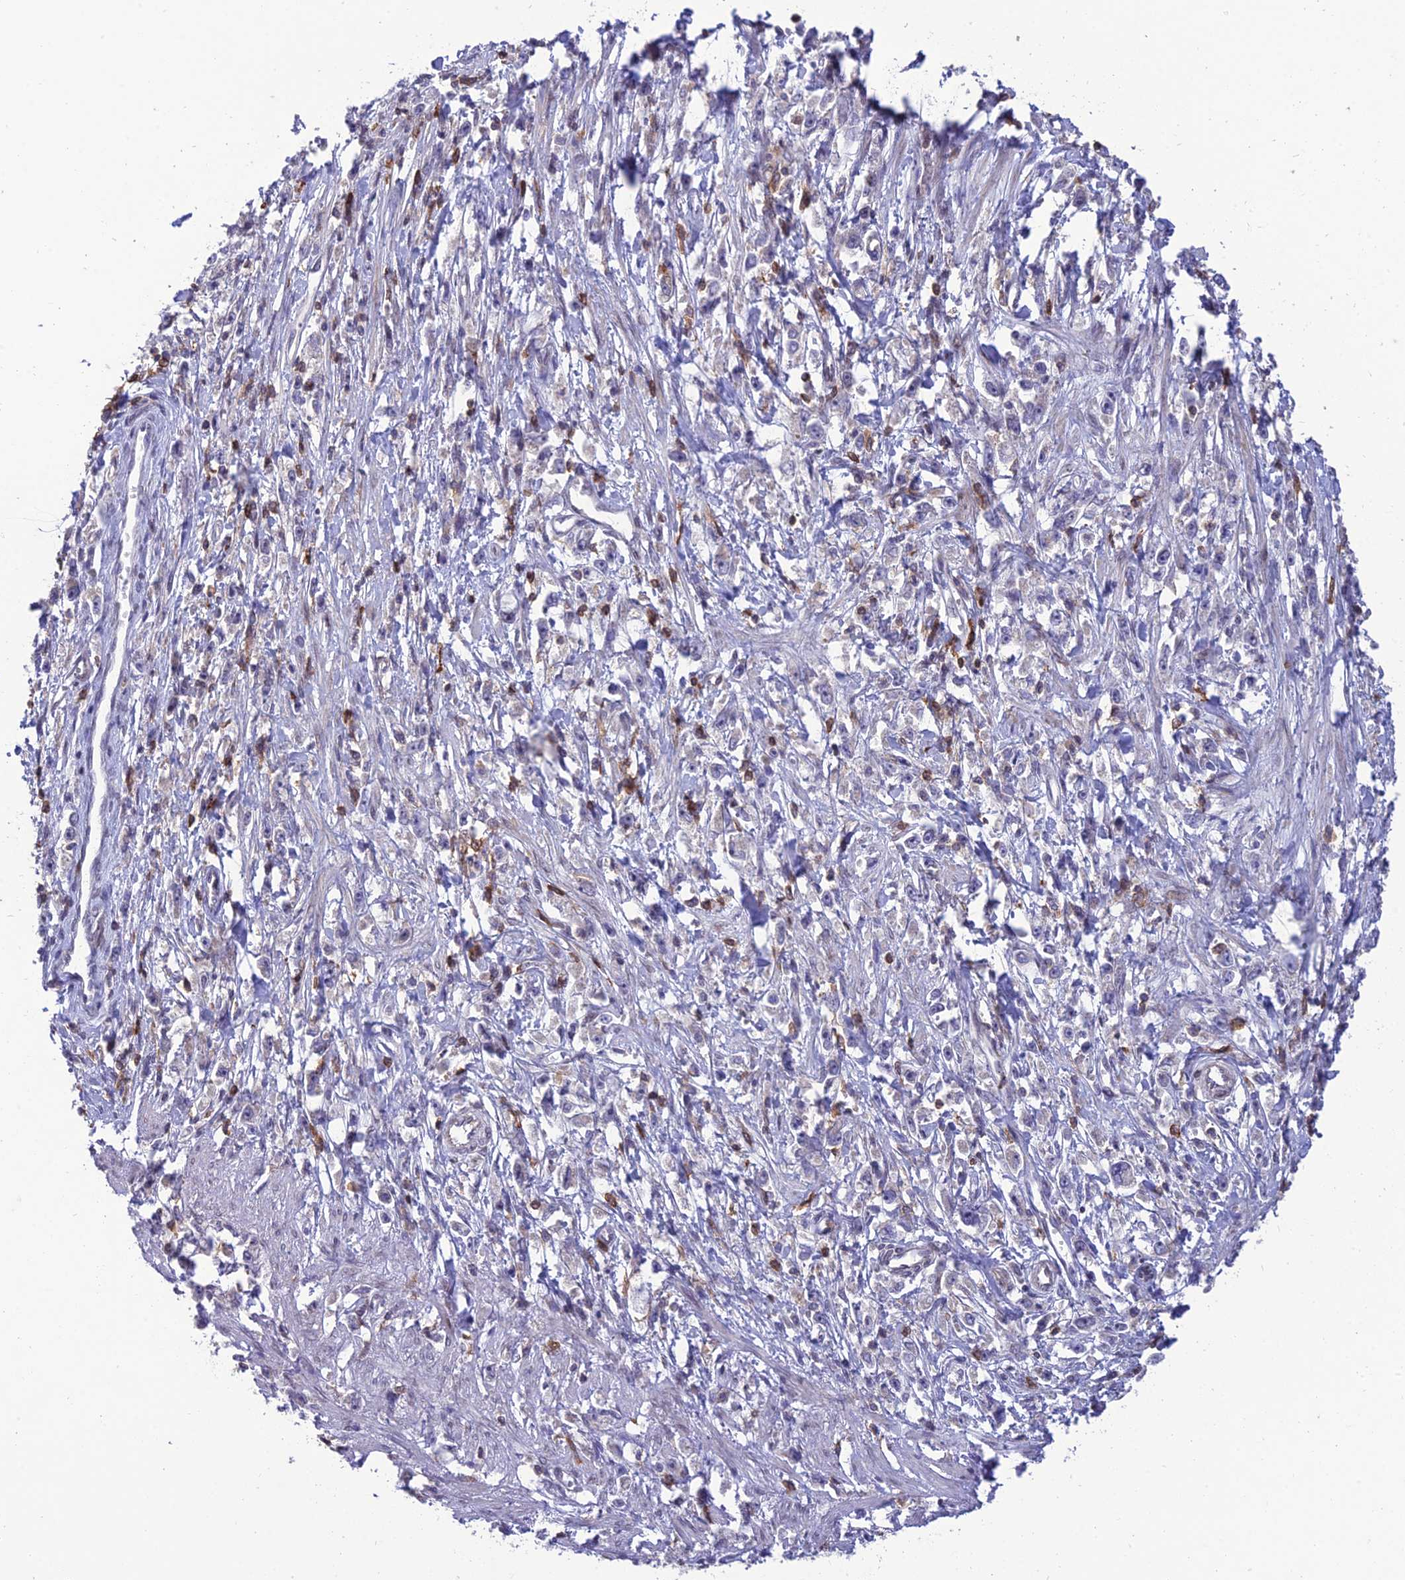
{"staining": {"intensity": "negative", "quantity": "none", "location": "none"}, "tissue": "stomach cancer", "cell_type": "Tumor cells", "image_type": "cancer", "snomed": [{"axis": "morphology", "description": "Adenocarcinoma, NOS"}, {"axis": "topography", "description": "Stomach"}], "caption": "Human stomach adenocarcinoma stained for a protein using IHC displays no positivity in tumor cells.", "gene": "FAM76A", "patient": {"sex": "female", "age": 59}}